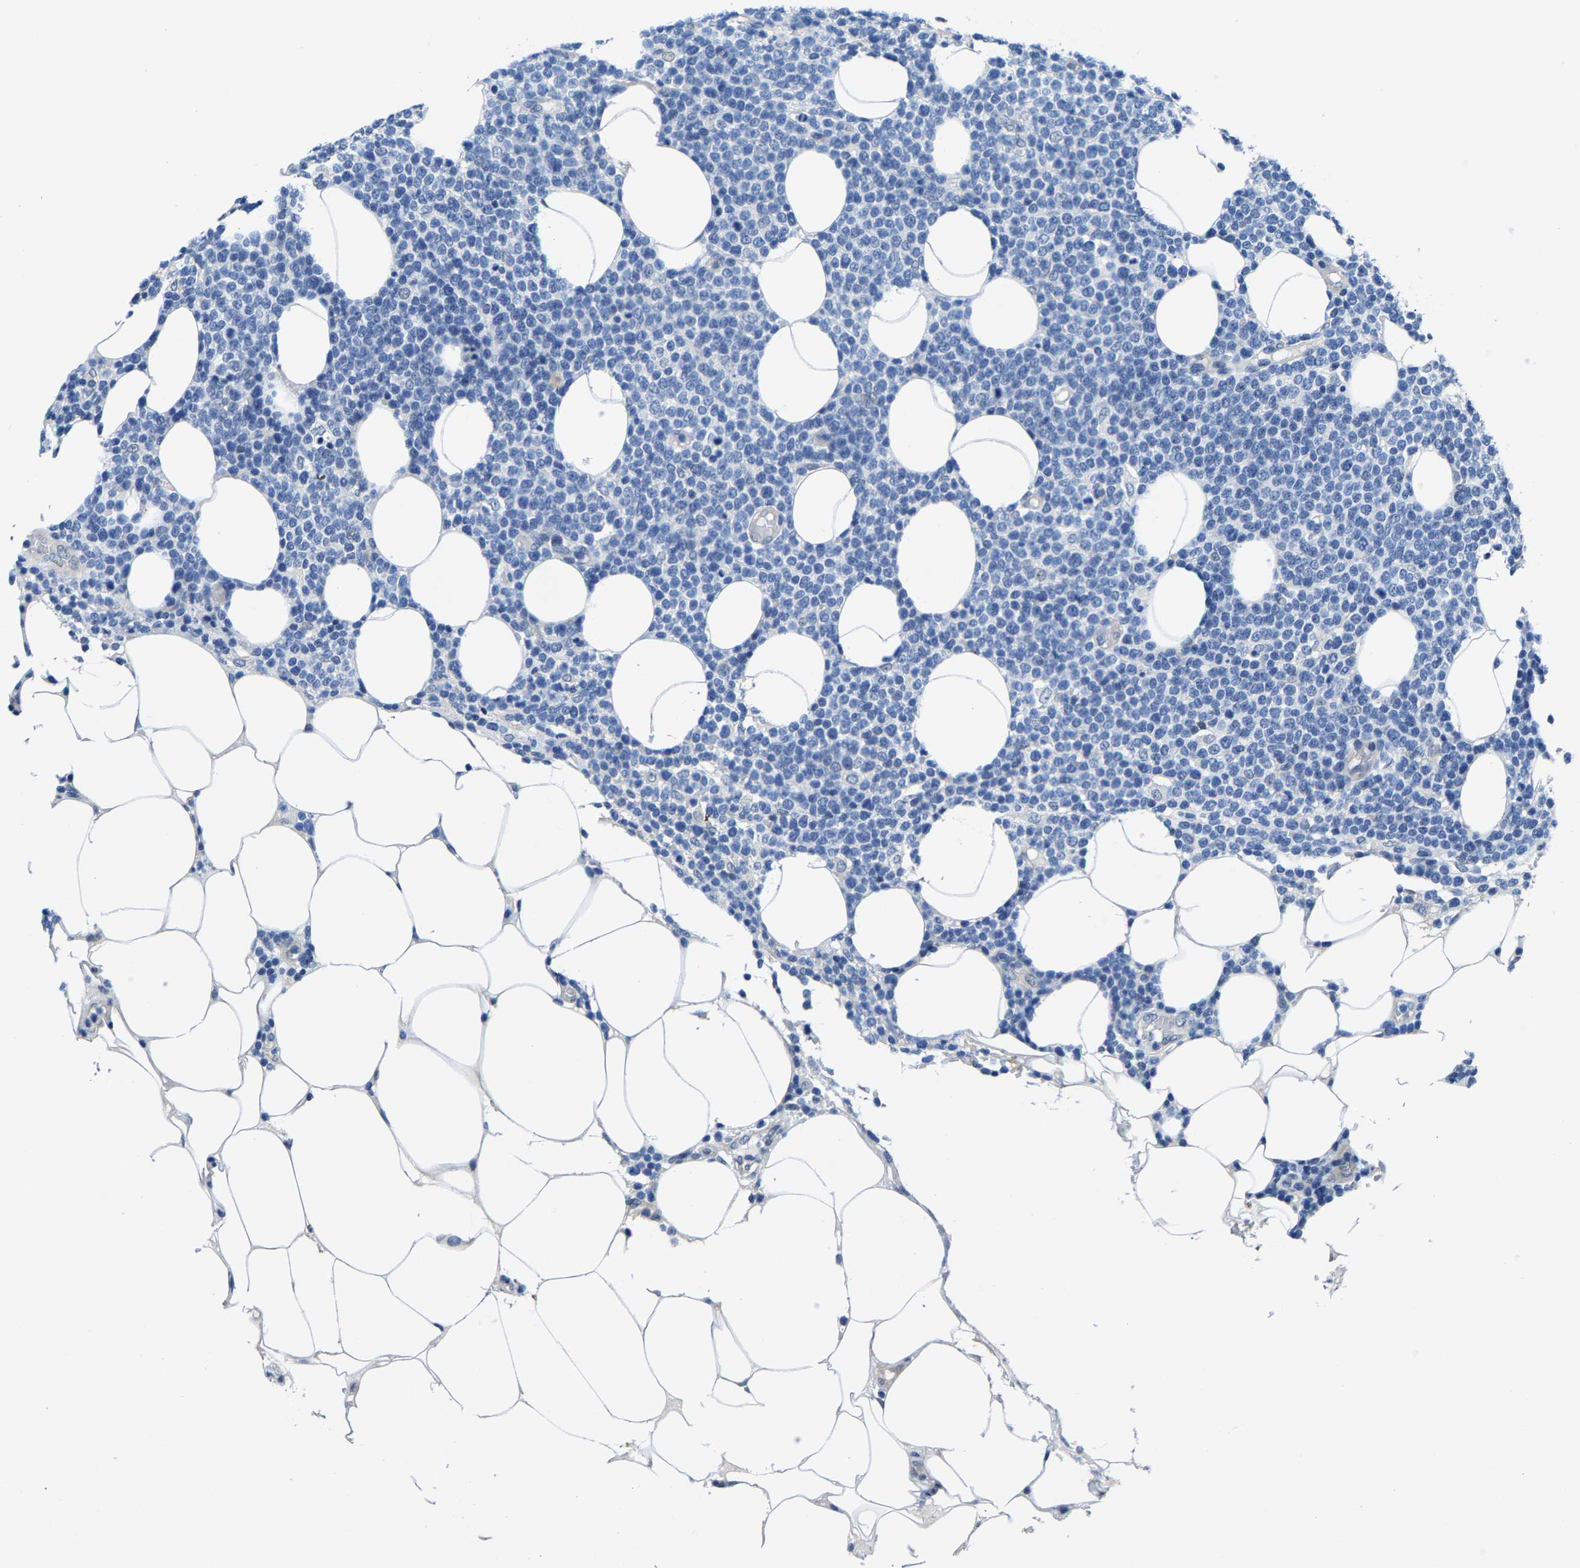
{"staining": {"intensity": "negative", "quantity": "none", "location": "none"}, "tissue": "lymphoma", "cell_type": "Tumor cells", "image_type": "cancer", "snomed": [{"axis": "morphology", "description": "Malignant lymphoma, non-Hodgkin's type, High grade"}, {"axis": "topography", "description": "Lymph node"}], "caption": "There is no significant expression in tumor cells of malignant lymphoma, non-Hodgkin's type (high-grade).", "gene": "SSH3", "patient": {"sex": "male", "age": 61}}